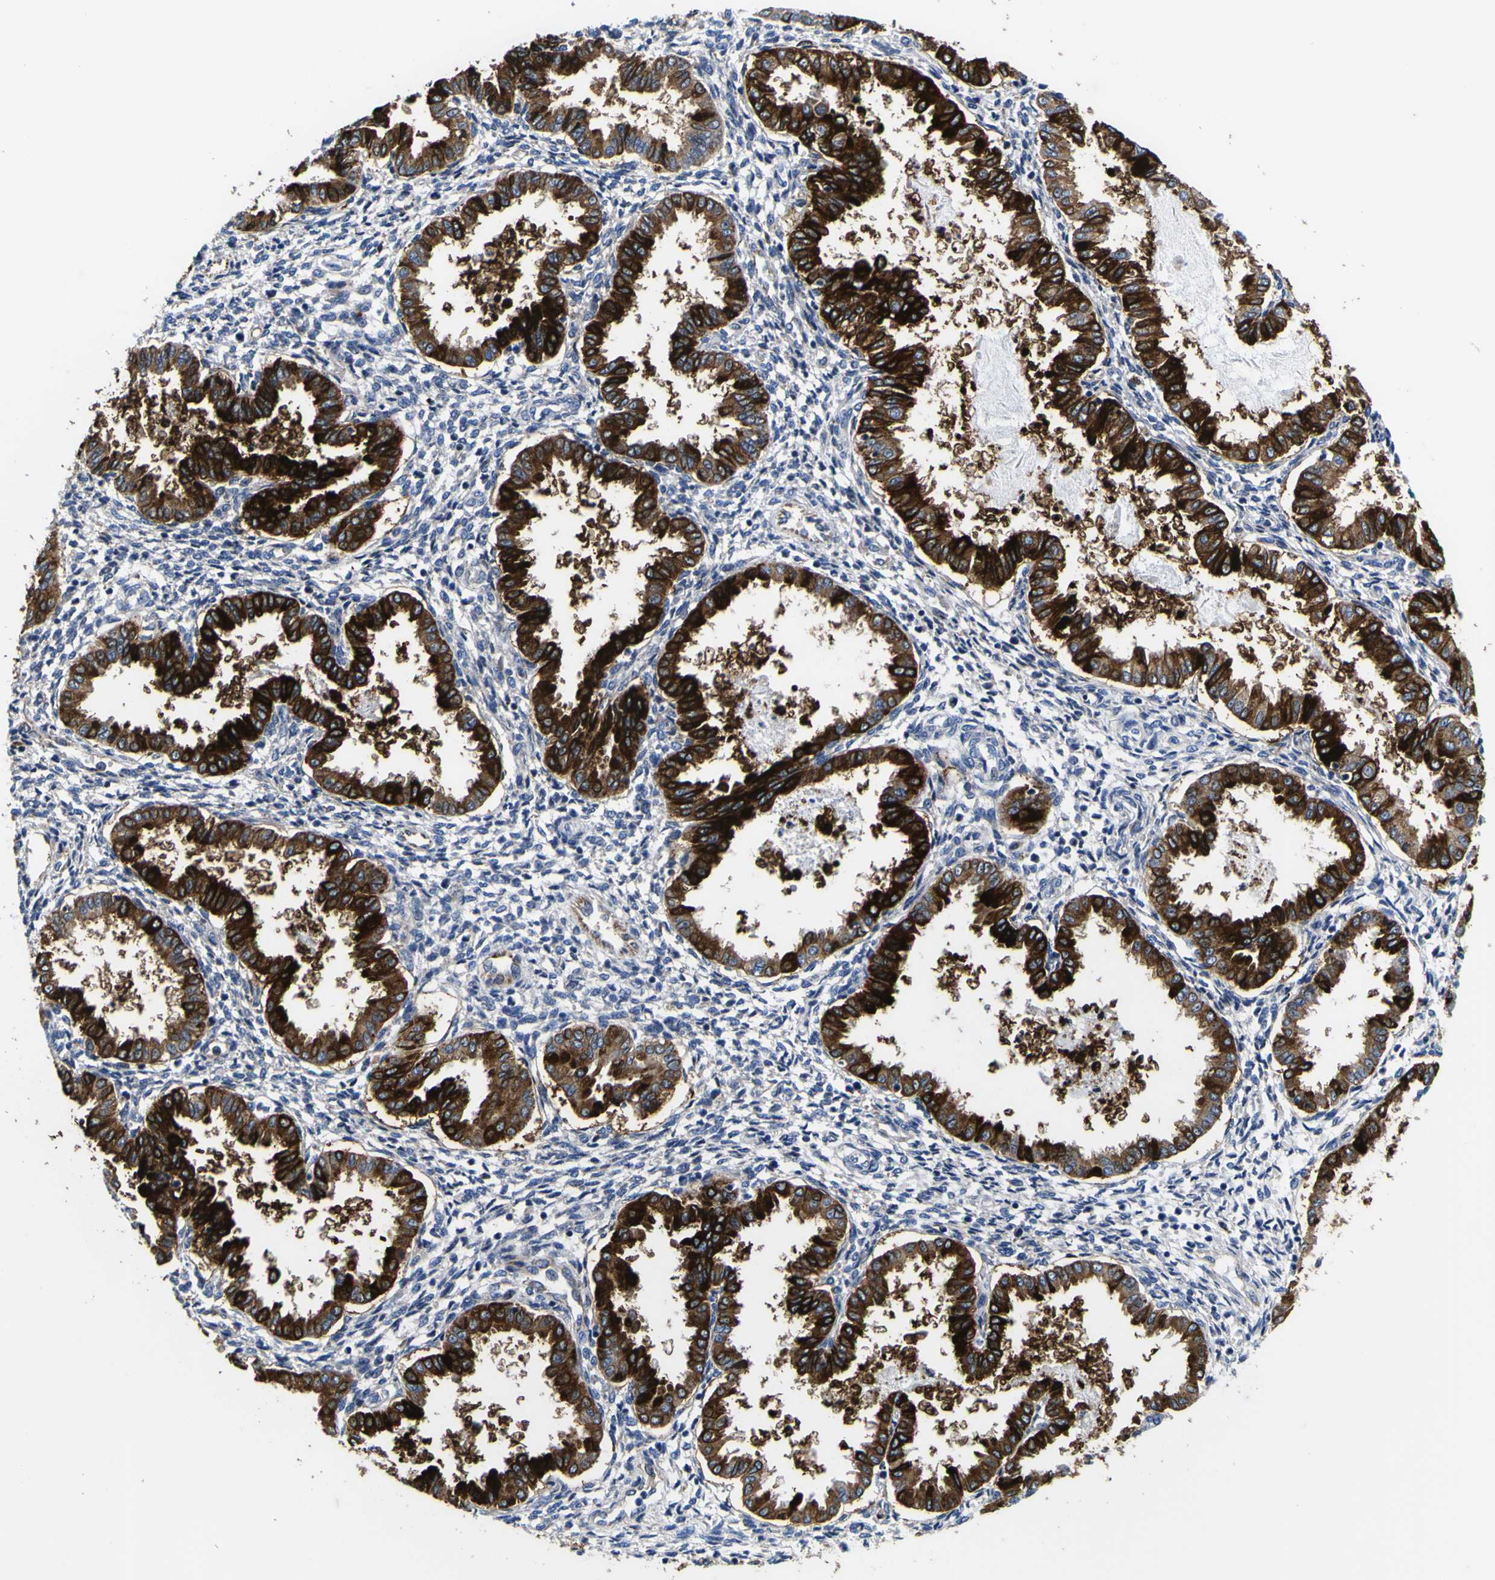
{"staining": {"intensity": "moderate", "quantity": "25%-75%", "location": "cytoplasmic/membranous"}, "tissue": "endometrium", "cell_type": "Cells in endometrial stroma", "image_type": "normal", "snomed": [{"axis": "morphology", "description": "Normal tissue, NOS"}, {"axis": "topography", "description": "Endometrium"}], "caption": "Immunohistochemistry of benign human endometrium demonstrates medium levels of moderate cytoplasmic/membranous staining in approximately 25%-75% of cells in endometrial stroma.", "gene": "SCD", "patient": {"sex": "female", "age": 33}}